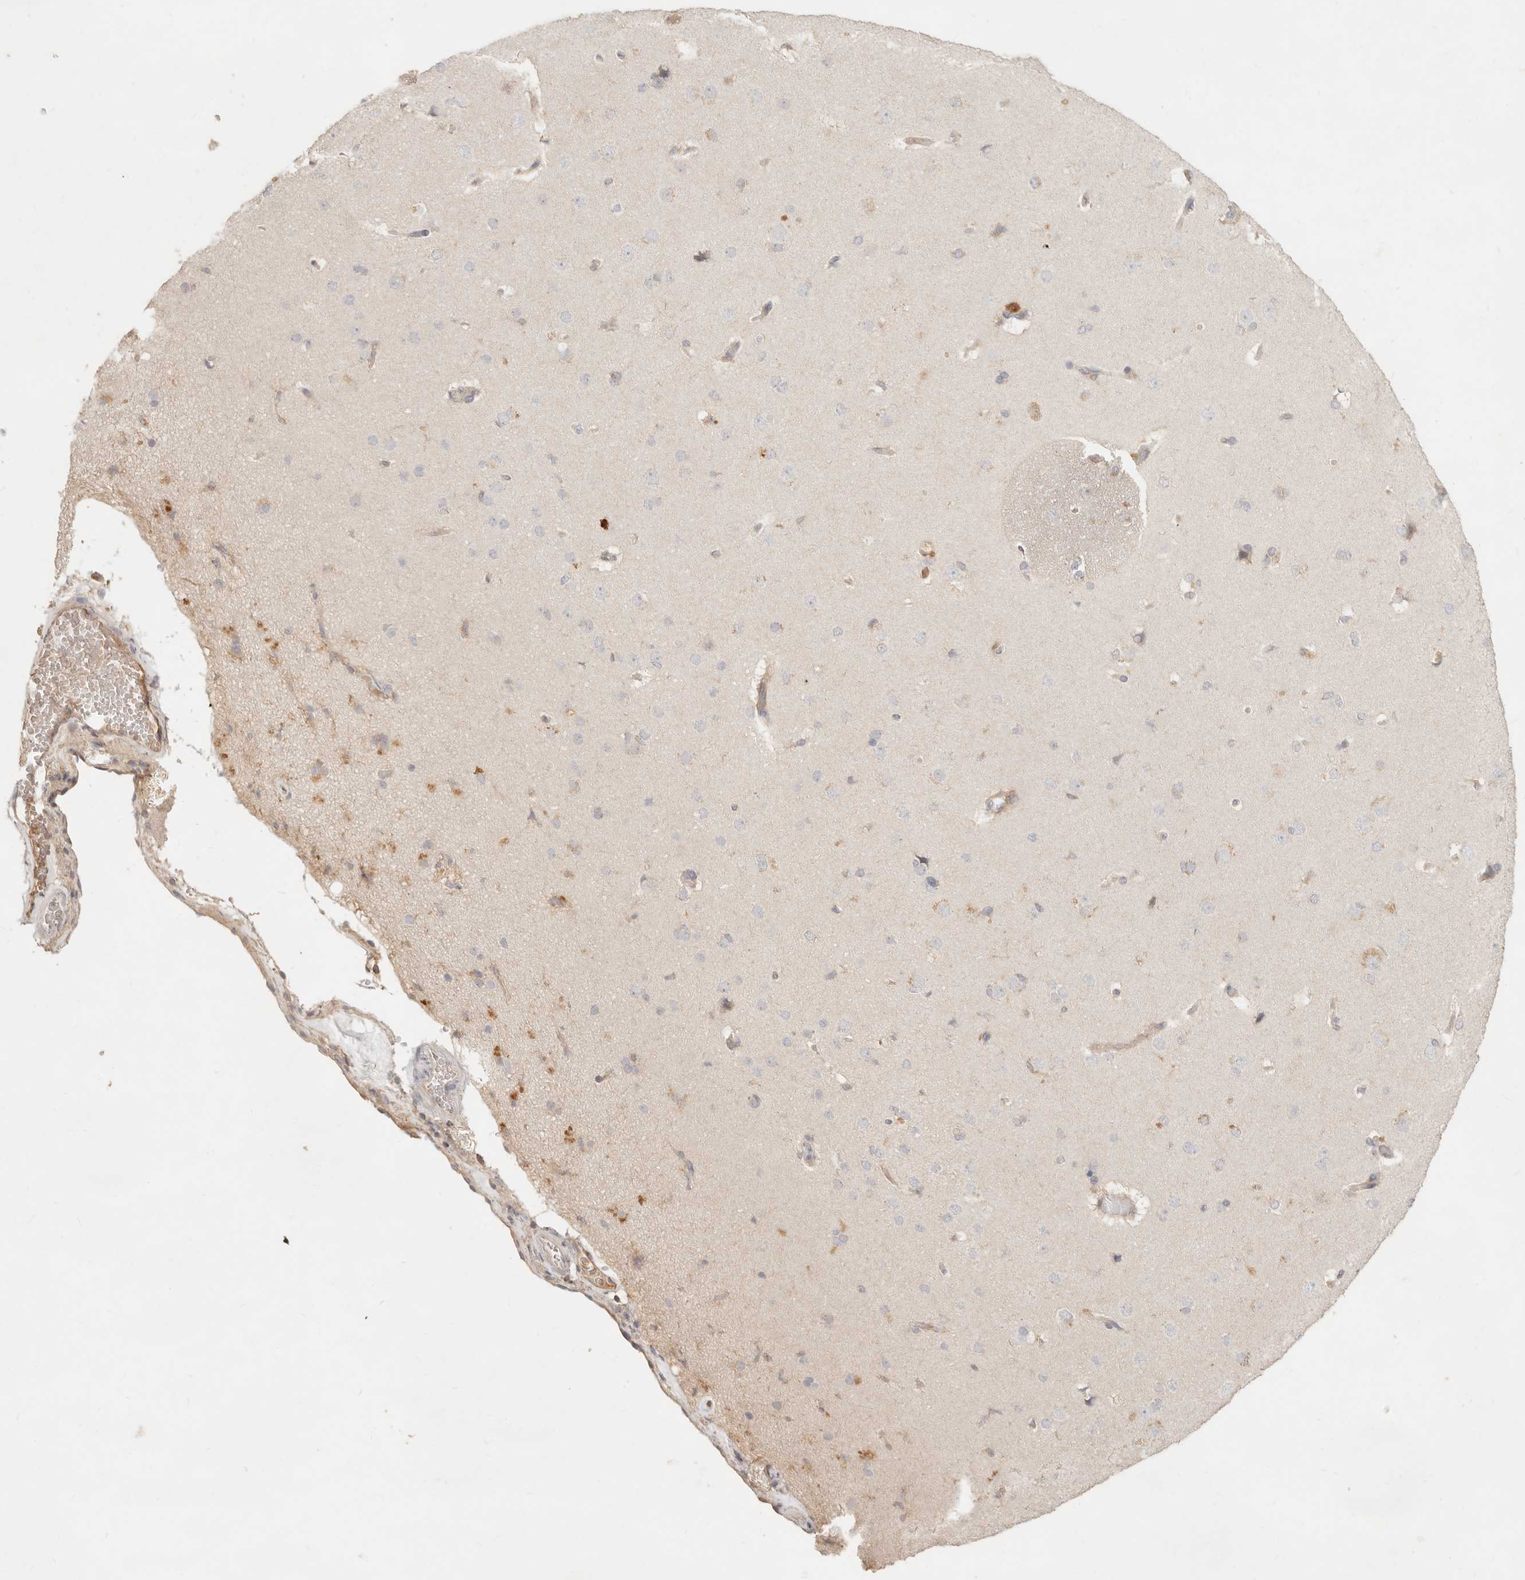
{"staining": {"intensity": "weak", "quantity": ">75%", "location": "cytoplasmic/membranous"}, "tissue": "cerebral cortex", "cell_type": "Endothelial cells", "image_type": "normal", "snomed": [{"axis": "morphology", "description": "Normal tissue, NOS"}, {"axis": "topography", "description": "Cerebral cortex"}], "caption": "Weak cytoplasmic/membranous positivity is seen in about >75% of endothelial cells in unremarkable cerebral cortex.", "gene": "NECAP2", "patient": {"sex": "male", "age": 62}}